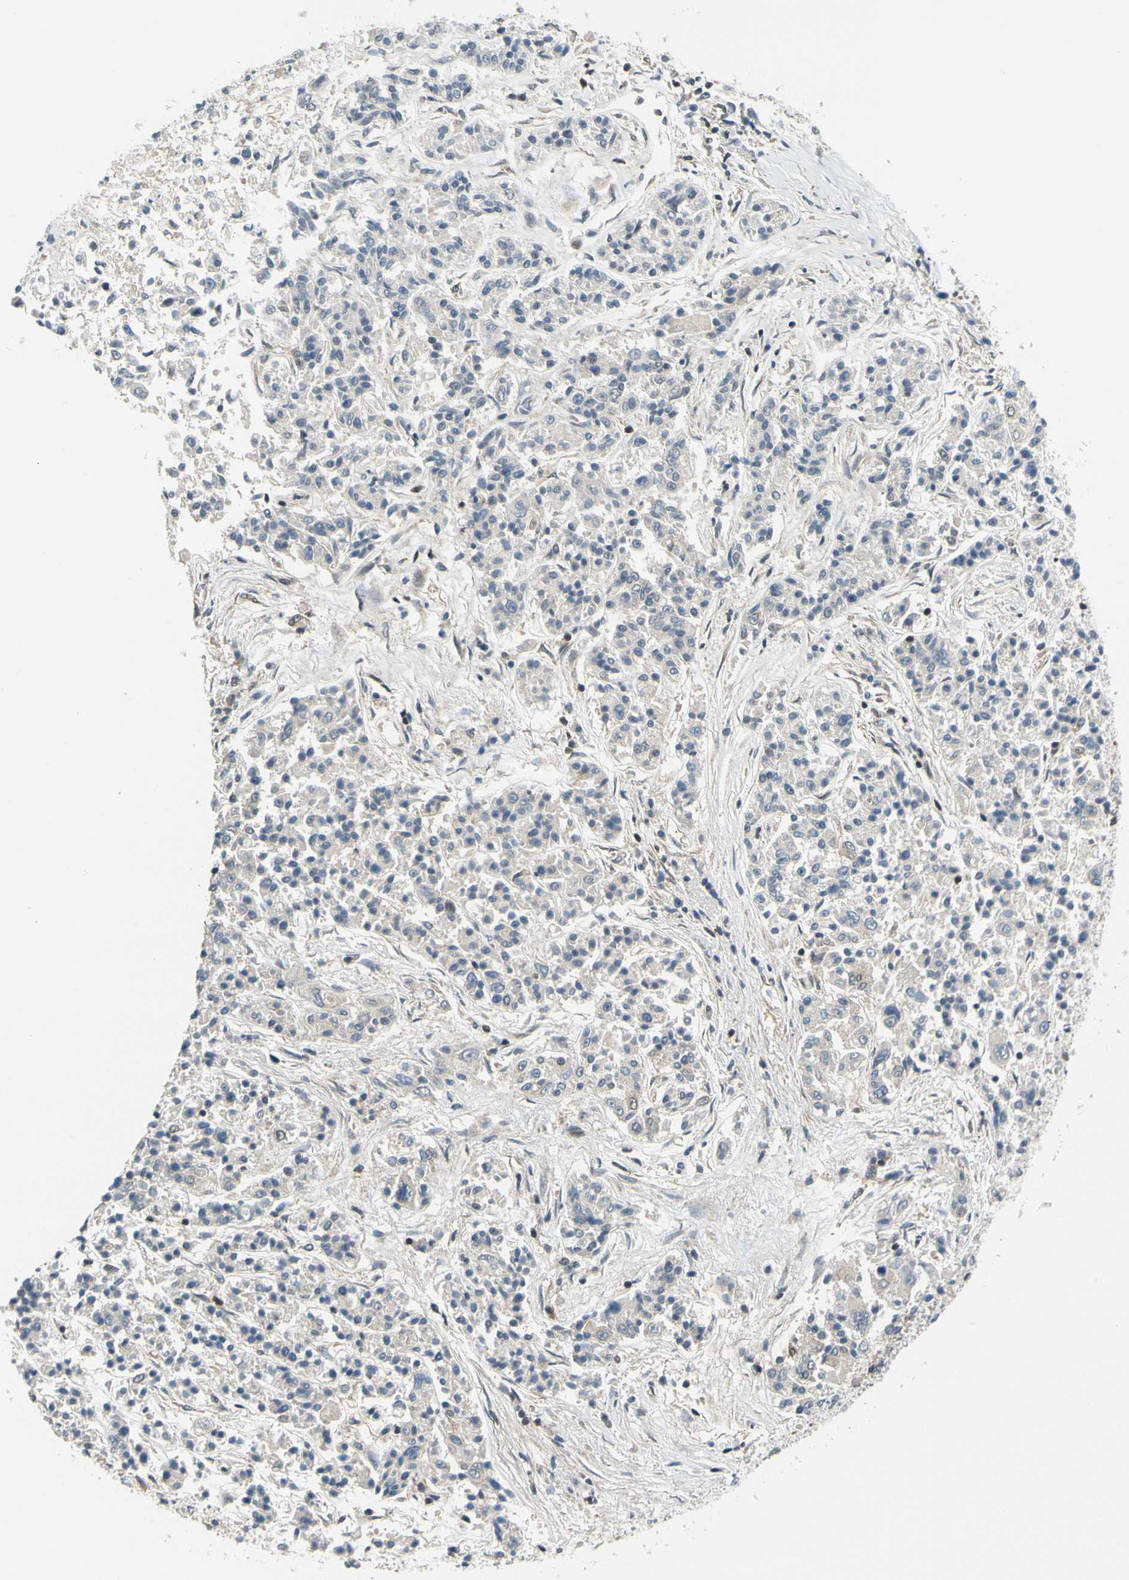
{"staining": {"intensity": "negative", "quantity": "none", "location": "none"}, "tissue": "lung cancer", "cell_type": "Tumor cells", "image_type": "cancer", "snomed": [{"axis": "morphology", "description": "Adenocarcinoma, NOS"}, {"axis": "topography", "description": "Lung"}], "caption": "Immunohistochemical staining of human lung cancer (adenocarcinoma) shows no significant staining in tumor cells.", "gene": "MAPK9", "patient": {"sex": "male", "age": 84}}